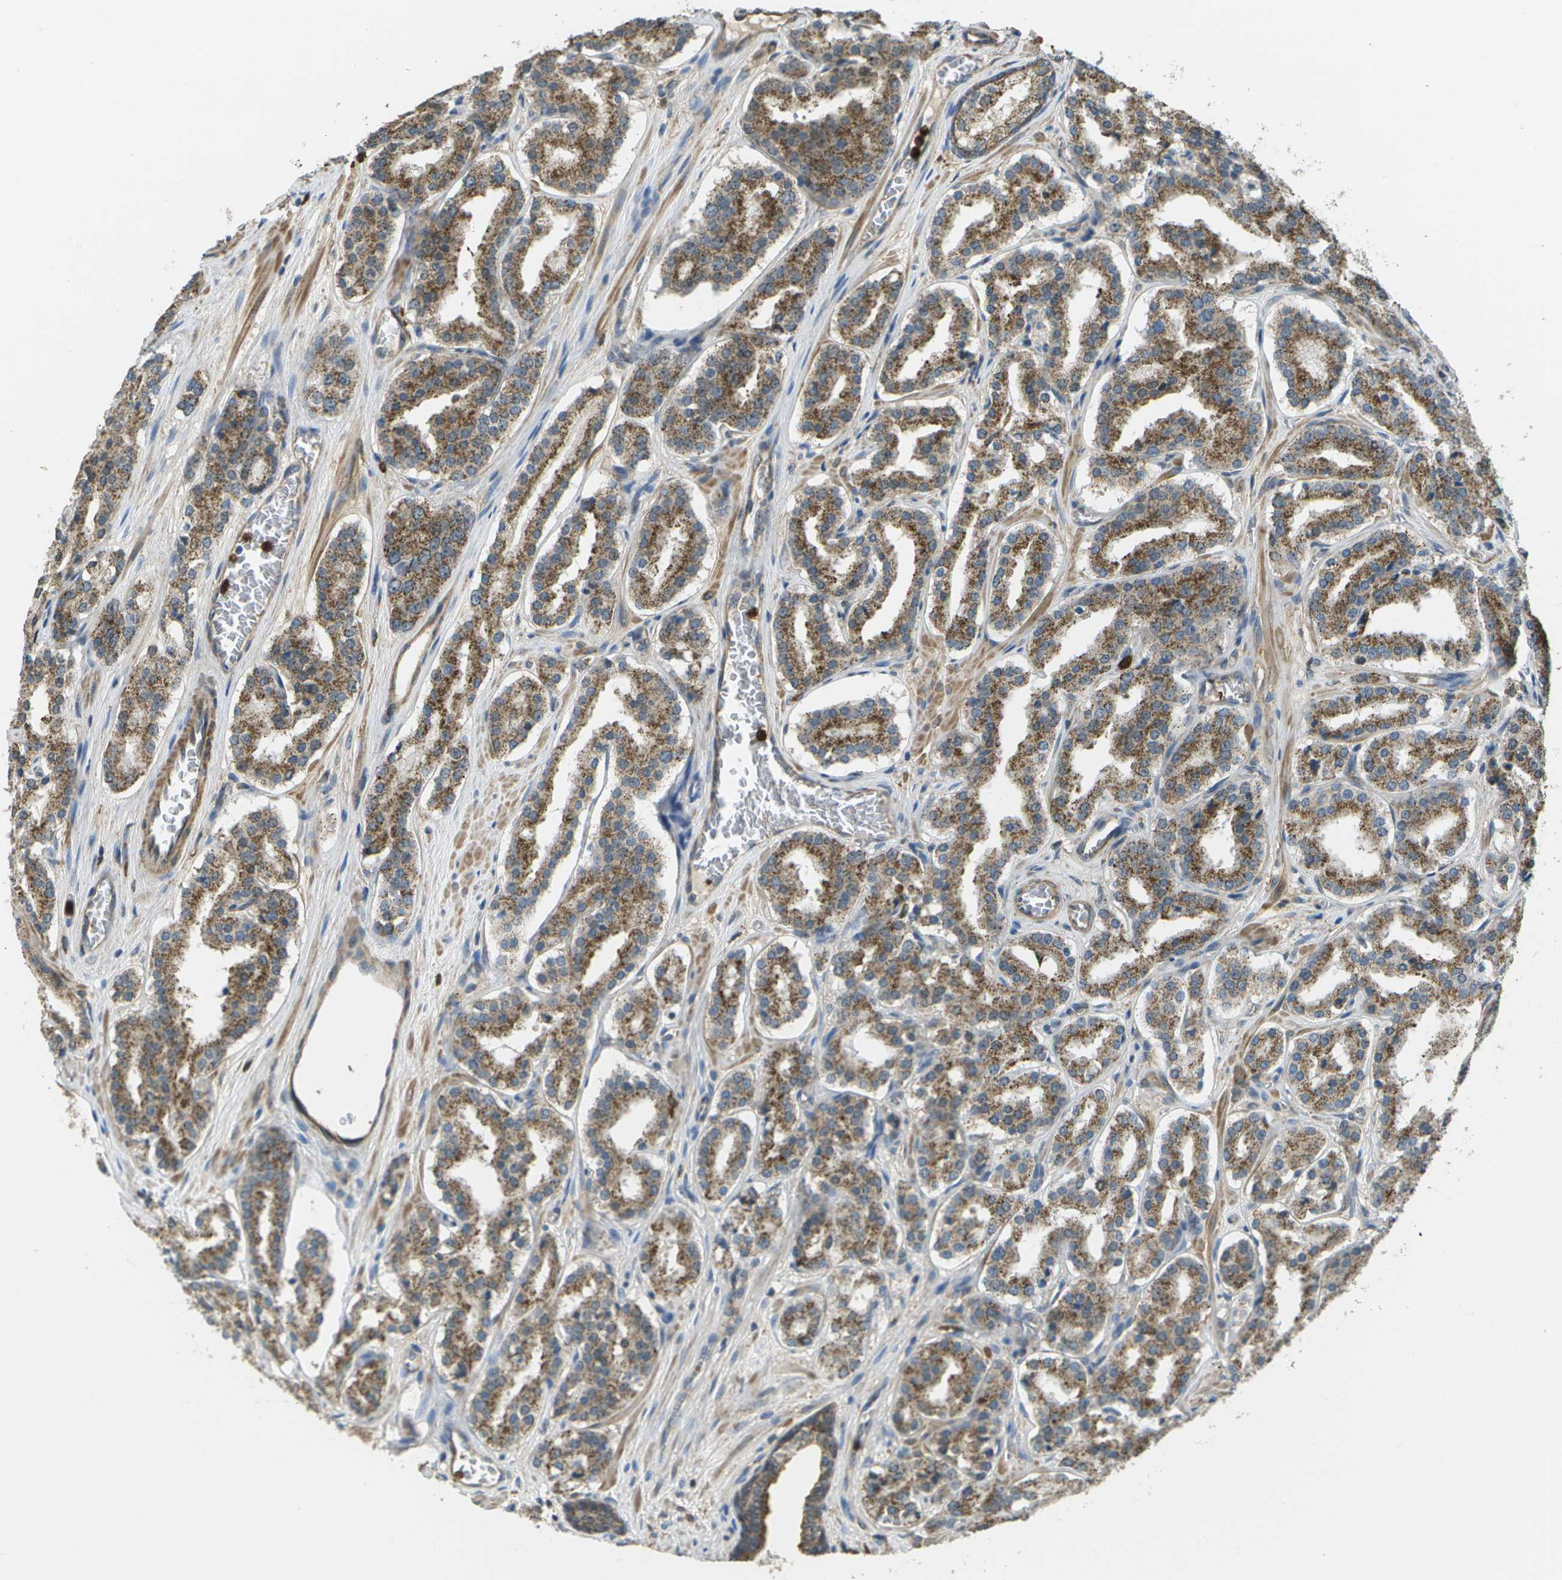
{"staining": {"intensity": "moderate", "quantity": ">75%", "location": "cytoplasmic/membranous"}, "tissue": "prostate cancer", "cell_type": "Tumor cells", "image_type": "cancer", "snomed": [{"axis": "morphology", "description": "Adenocarcinoma, High grade"}, {"axis": "topography", "description": "Prostate"}], "caption": "Prostate adenocarcinoma (high-grade) stained for a protein (brown) demonstrates moderate cytoplasmic/membranous positive staining in approximately >75% of tumor cells.", "gene": "CACHD1", "patient": {"sex": "male", "age": 60}}